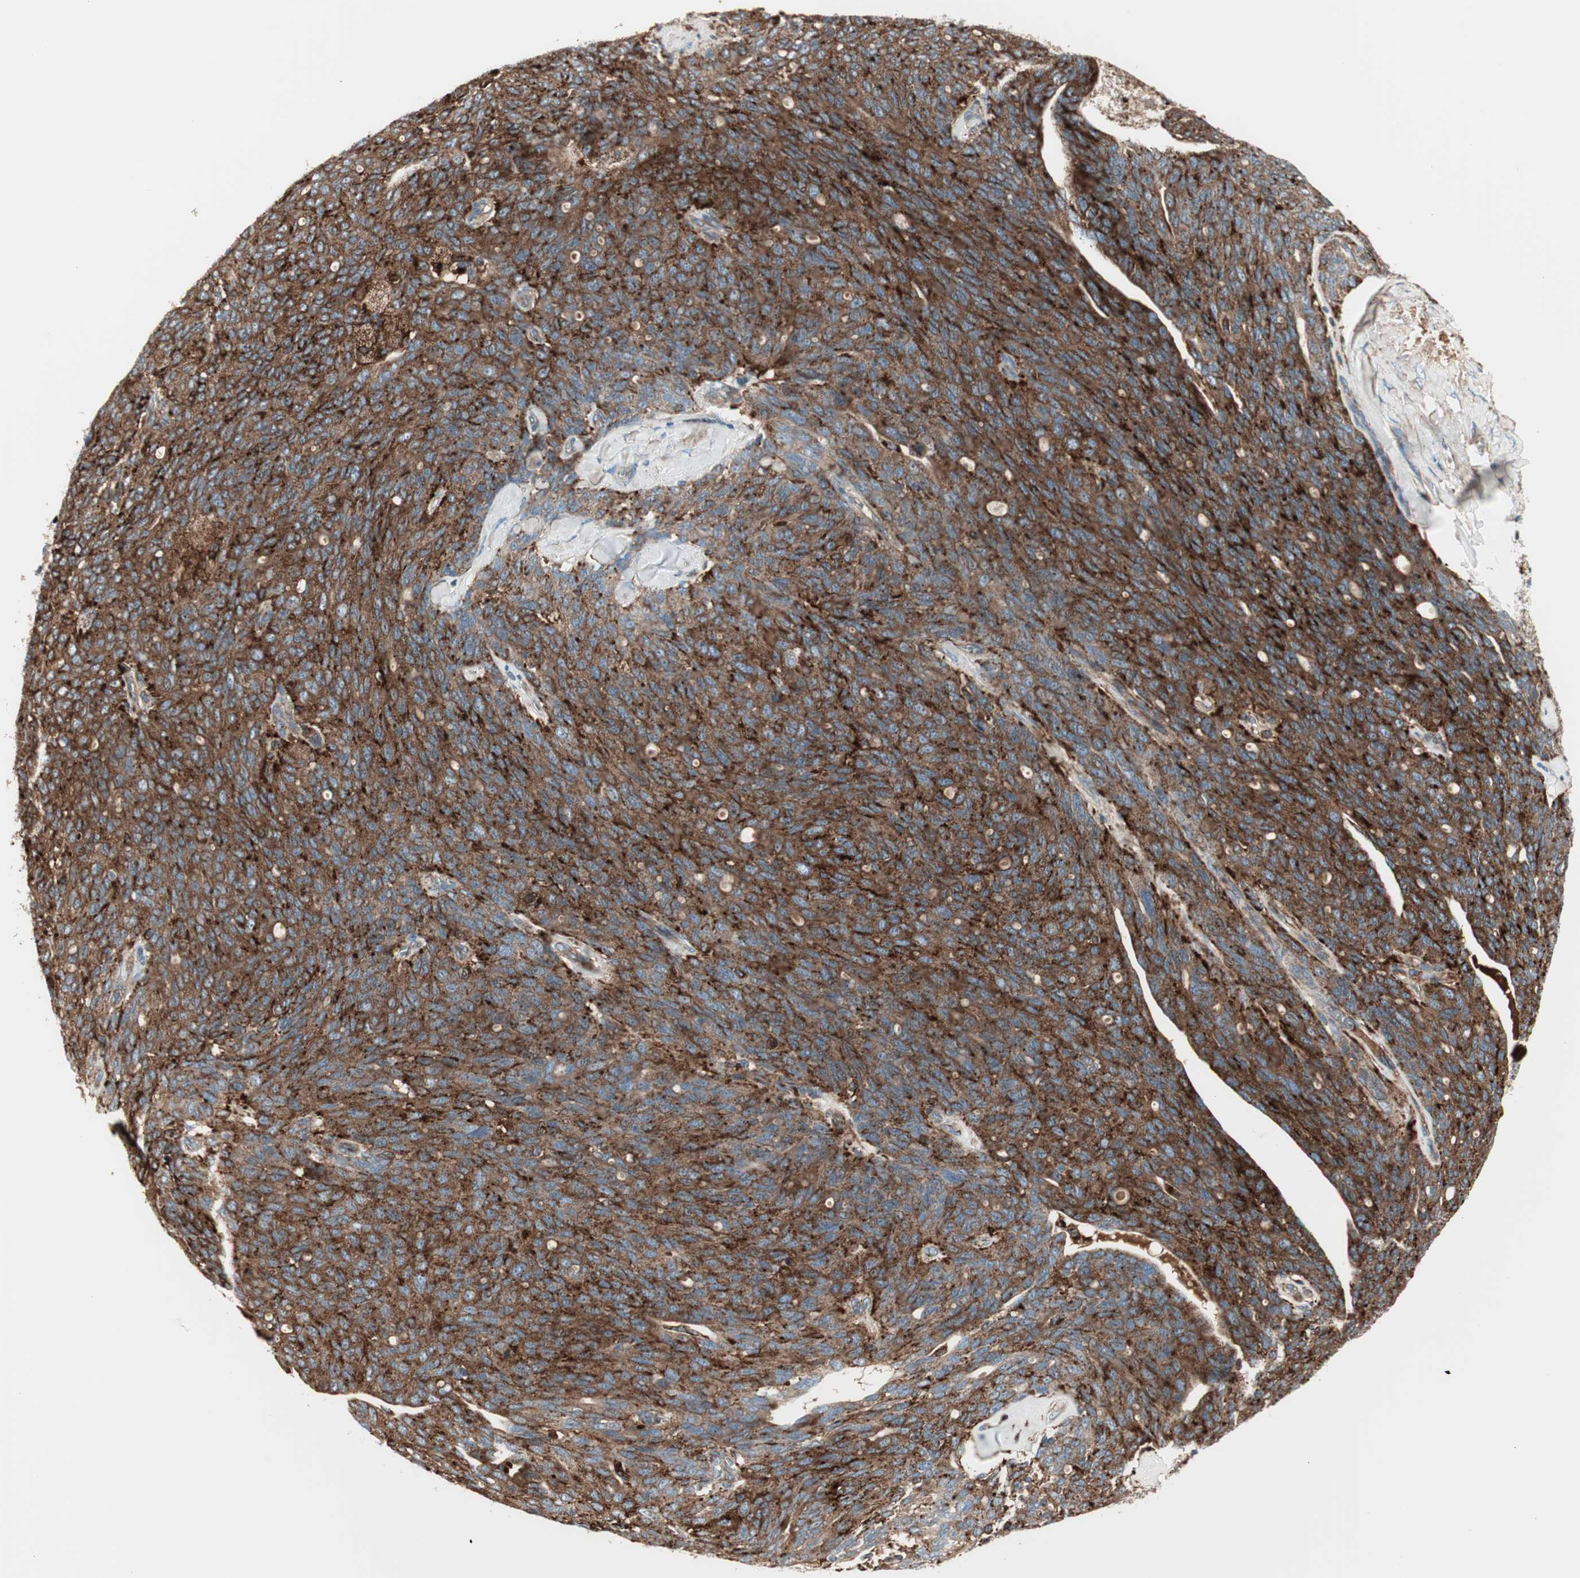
{"staining": {"intensity": "moderate", "quantity": "25%-75%", "location": "cytoplasmic/membranous"}, "tissue": "ovarian cancer", "cell_type": "Tumor cells", "image_type": "cancer", "snomed": [{"axis": "morphology", "description": "Carcinoma, endometroid"}, {"axis": "topography", "description": "Ovary"}], "caption": "Protein analysis of ovarian cancer (endometroid carcinoma) tissue displays moderate cytoplasmic/membranous staining in approximately 25%-75% of tumor cells.", "gene": "ATP6V1G1", "patient": {"sex": "female", "age": 60}}